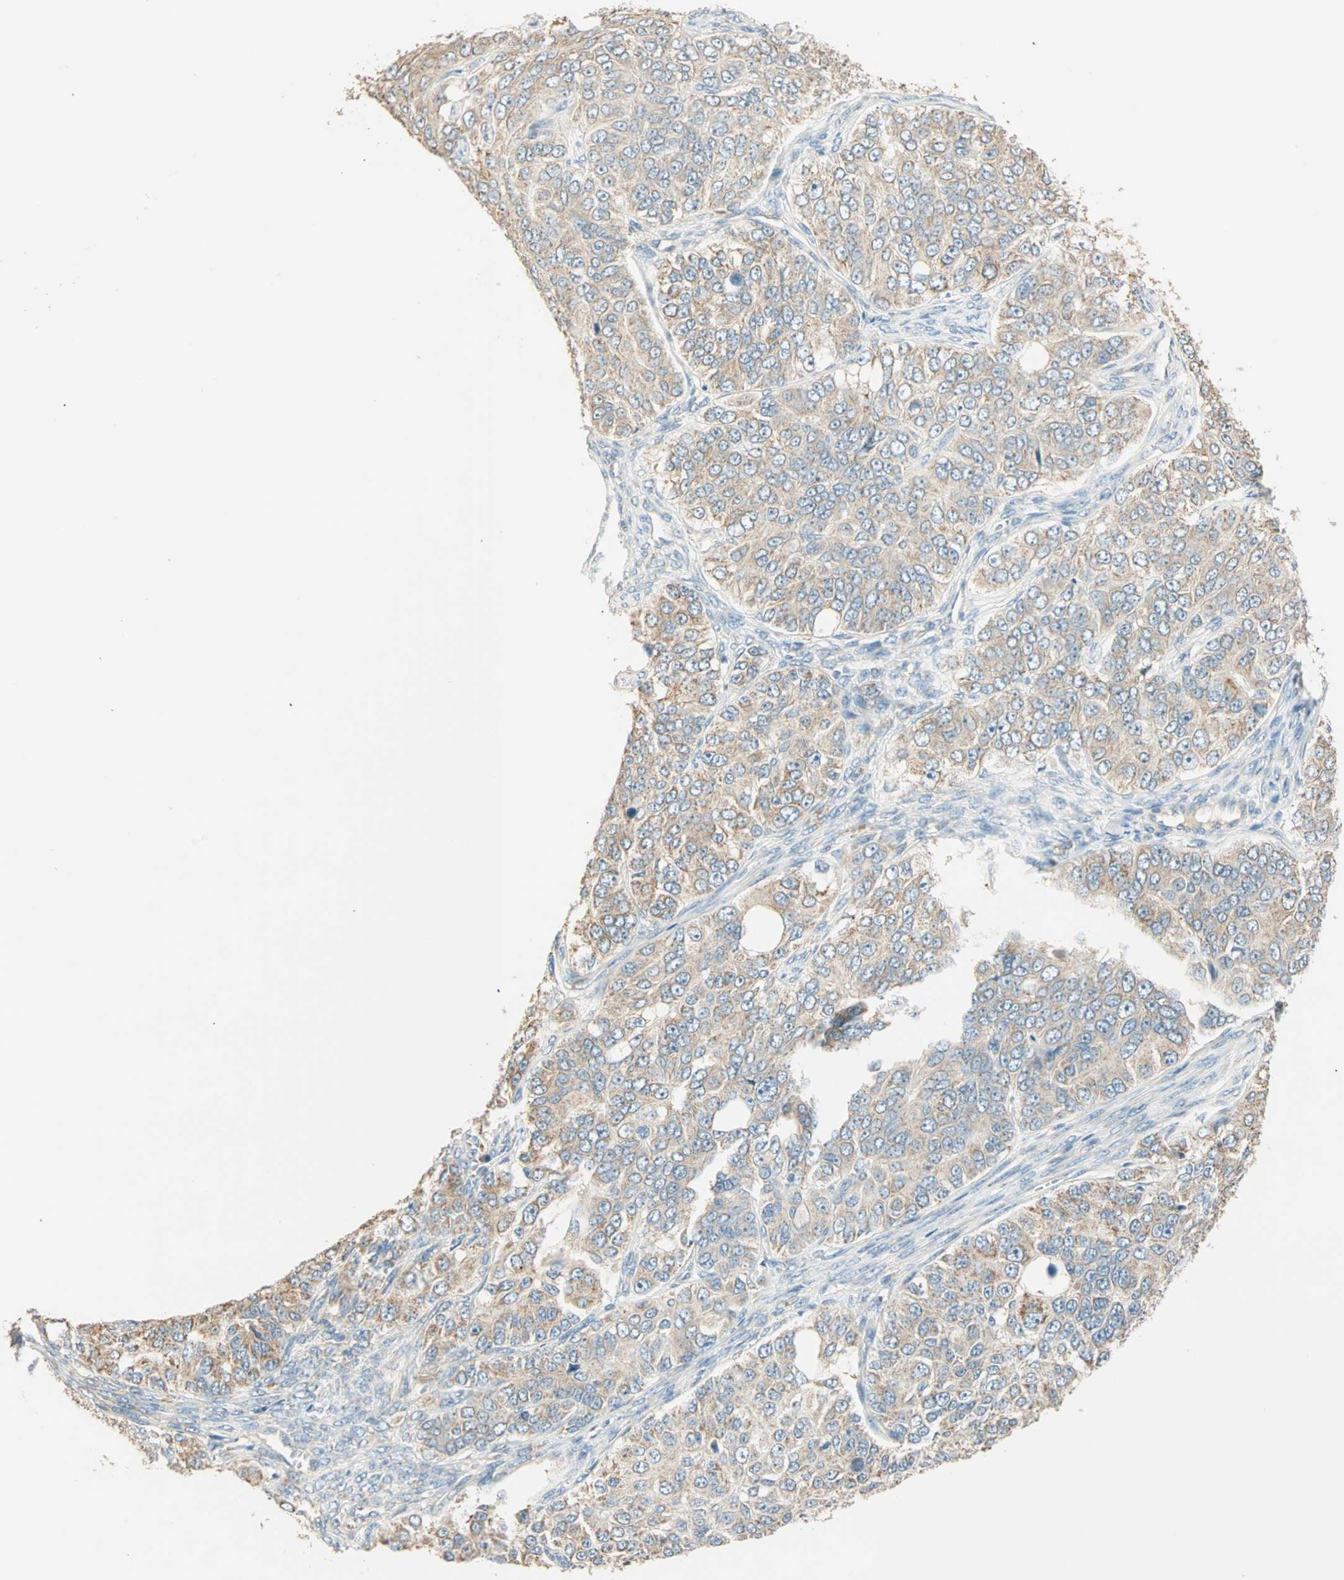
{"staining": {"intensity": "weak", "quantity": ">75%", "location": "cytoplasmic/membranous"}, "tissue": "ovarian cancer", "cell_type": "Tumor cells", "image_type": "cancer", "snomed": [{"axis": "morphology", "description": "Carcinoma, endometroid"}, {"axis": "topography", "description": "Ovary"}], "caption": "Weak cytoplasmic/membranous expression is seen in approximately >75% of tumor cells in ovarian cancer.", "gene": "RAD18", "patient": {"sex": "female", "age": 51}}